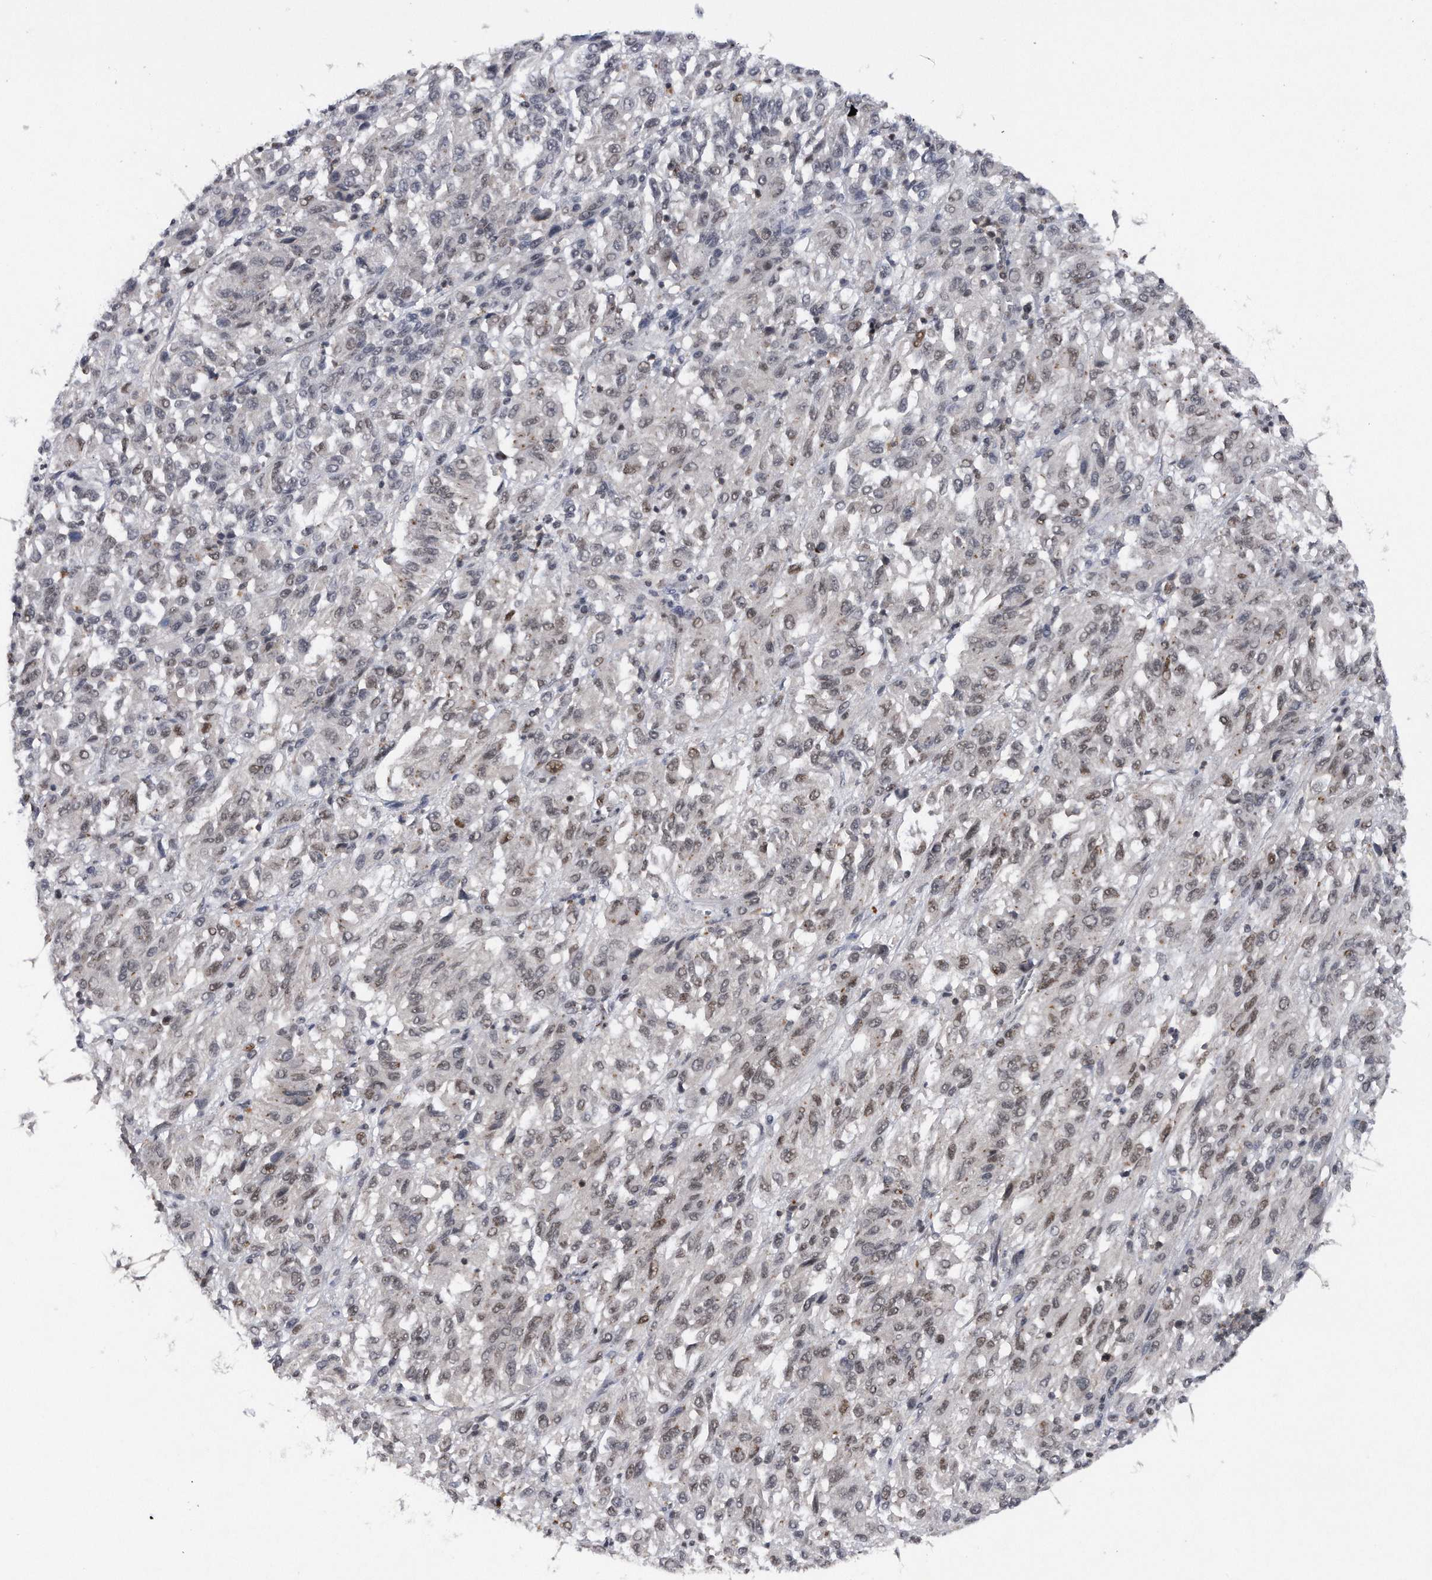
{"staining": {"intensity": "weak", "quantity": "25%-75%", "location": "nuclear"}, "tissue": "melanoma", "cell_type": "Tumor cells", "image_type": "cancer", "snomed": [{"axis": "morphology", "description": "Malignant melanoma, Metastatic site"}, {"axis": "topography", "description": "Lung"}], "caption": "This is a micrograph of IHC staining of melanoma, which shows weak positivity in the nuclear of tumor cells.", "gene": "VIRMA", "patient": {"sex": "male", "age": 64}}